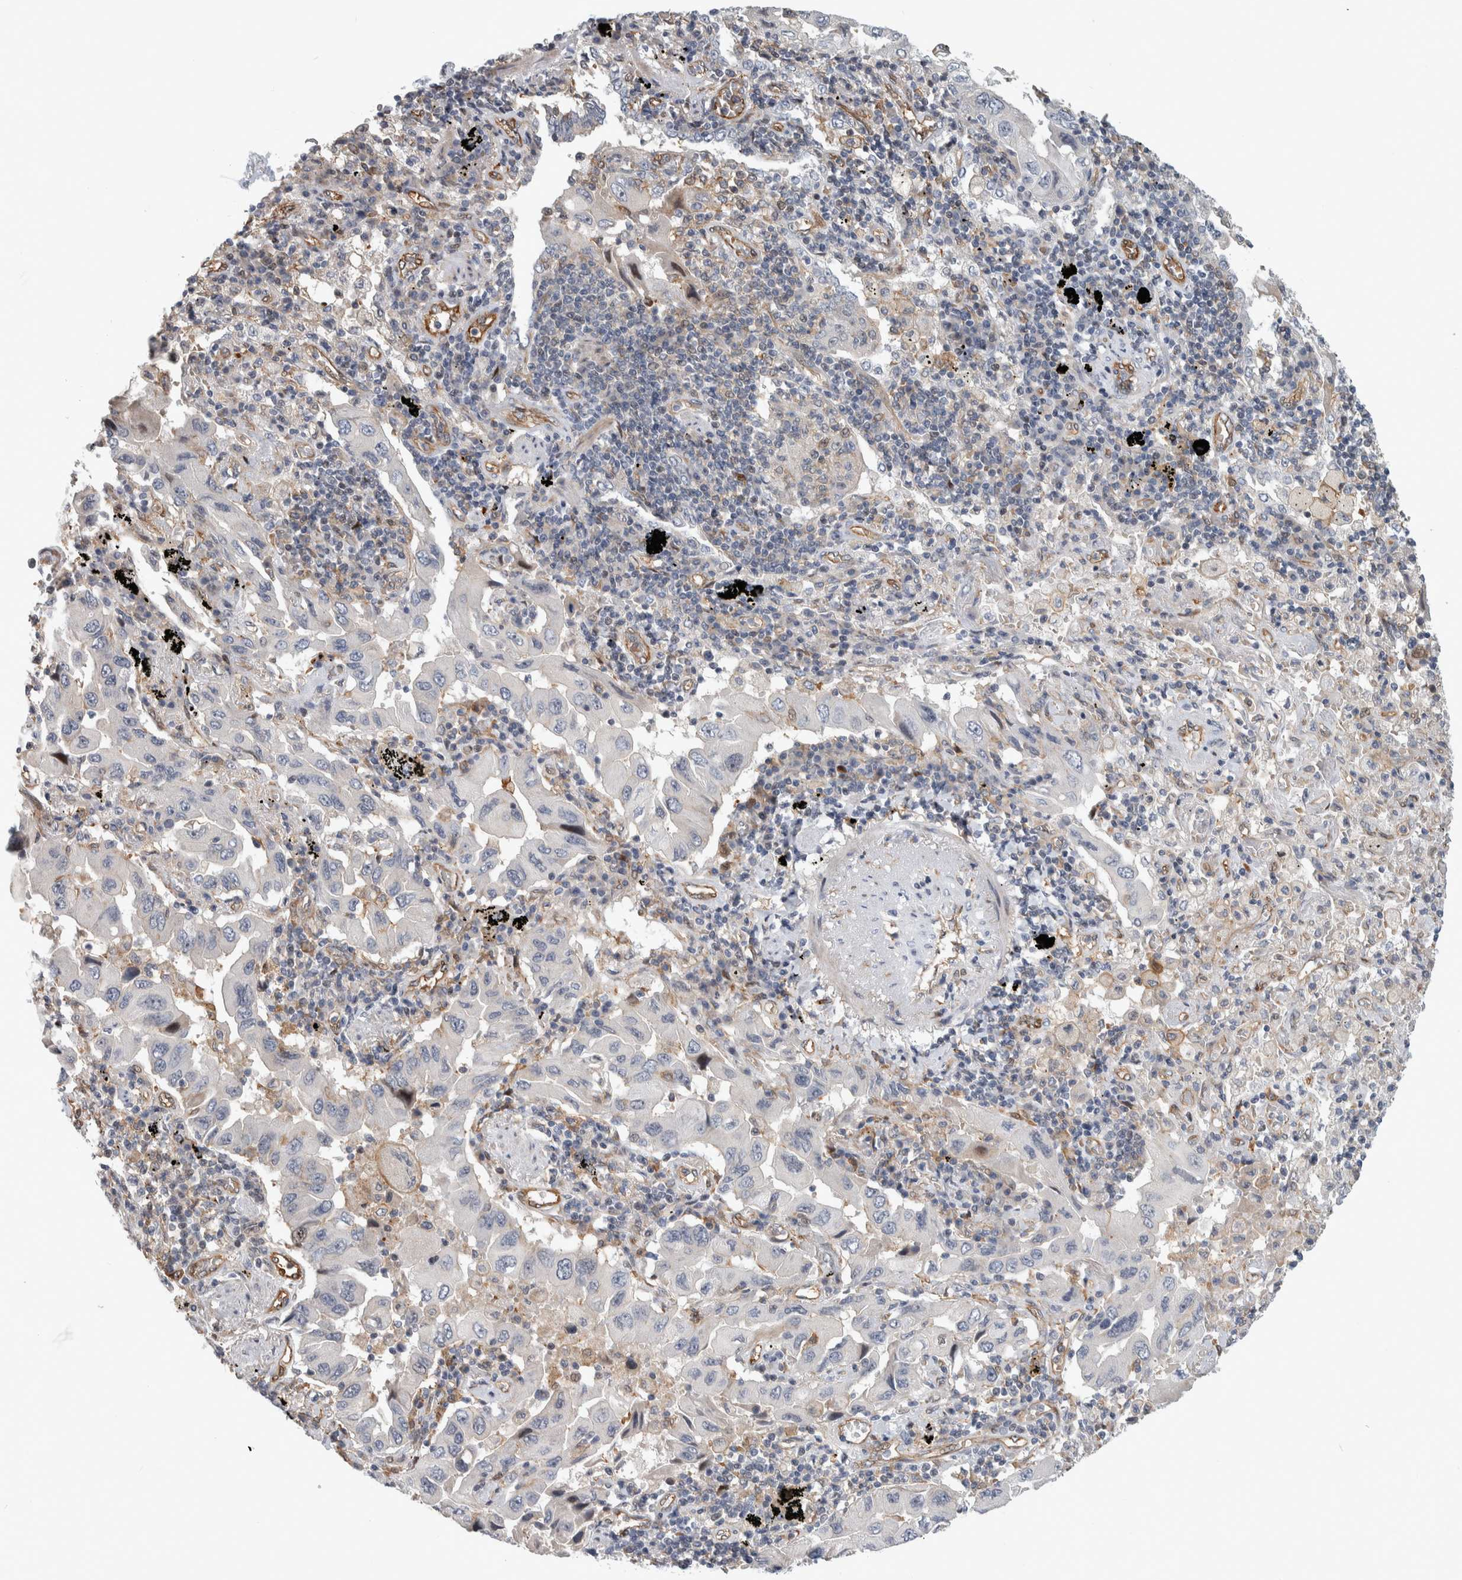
{"staining": {"intensity": "negative", "quantity": "none", "location": "none"}, "tissue": "lung cancer", "cell_type": "Tumor cells", "image_type": "cancer", "snomed": [{"axis": "morphology", "description": "Adenocarcinoma, NOS"}, {"axis": "topography", "description": "Lung"}], "caption": "Human lung cancer (adenocarcinoma) stained for a protein using immunohistochemistry (IHC) reveals no expression in tumor cells.", "gene": "MSL1", "patient": {"sex": "female", "age": 65}}